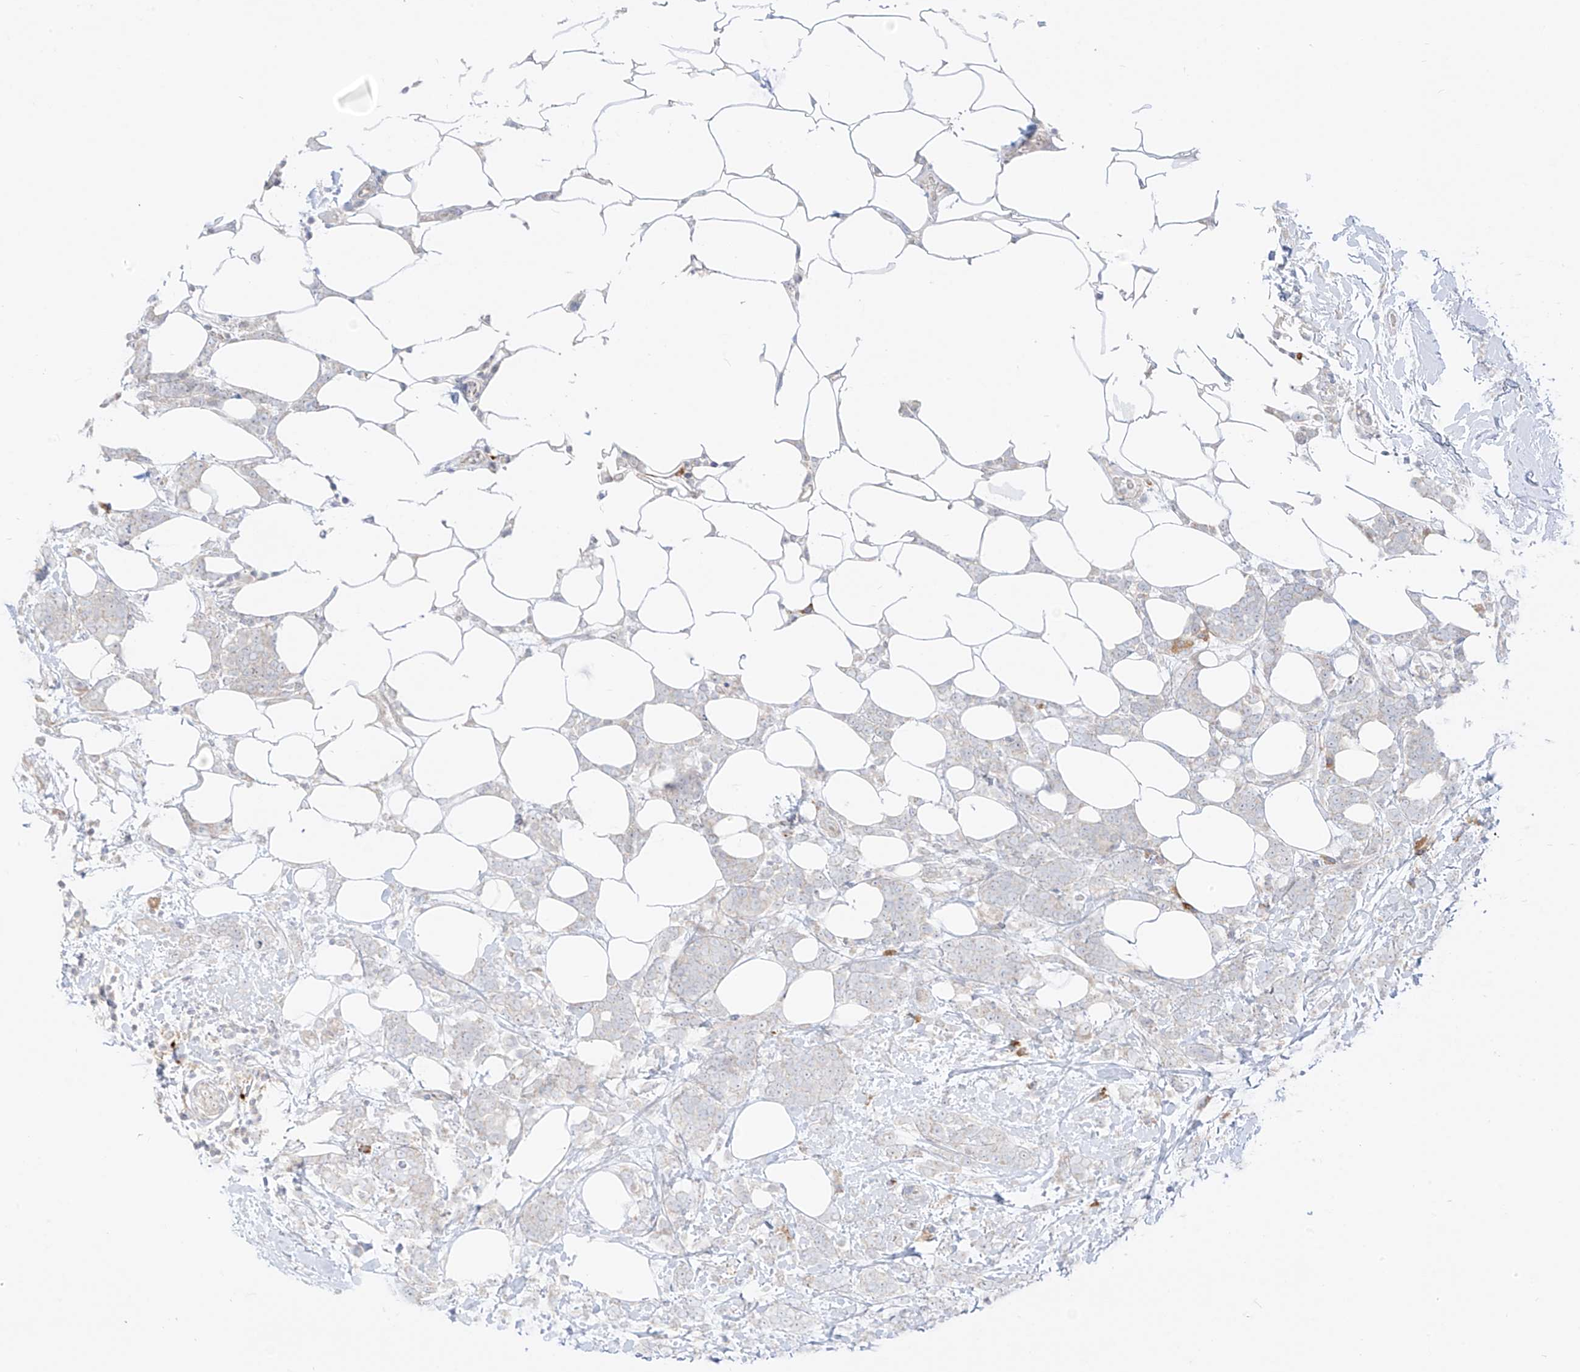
{"staining": {"intensity": "negative", "quantity": "none", "location": "none"}, "tissue": "breast cancer", "cell_type": "Tumor cells", "image_type": "cancer", "snomed": [{"axis": "morphology", "description": "Lobular carcinoma"}, {"axis": "topography", "description": "Breast"}], "caption": "Protein analysis of breast lobular carcinoma demonstrates no significant staining in tumor cells. The staining was performed using DAB (3,3'-diaminobenzidine) to visualize the protein expression in brown, while the nuclei were stained in blue with hematoxylin (Magnification: 20x).", "gene": "SYTL3", "patient": {"sex": "female", "age": 58}}